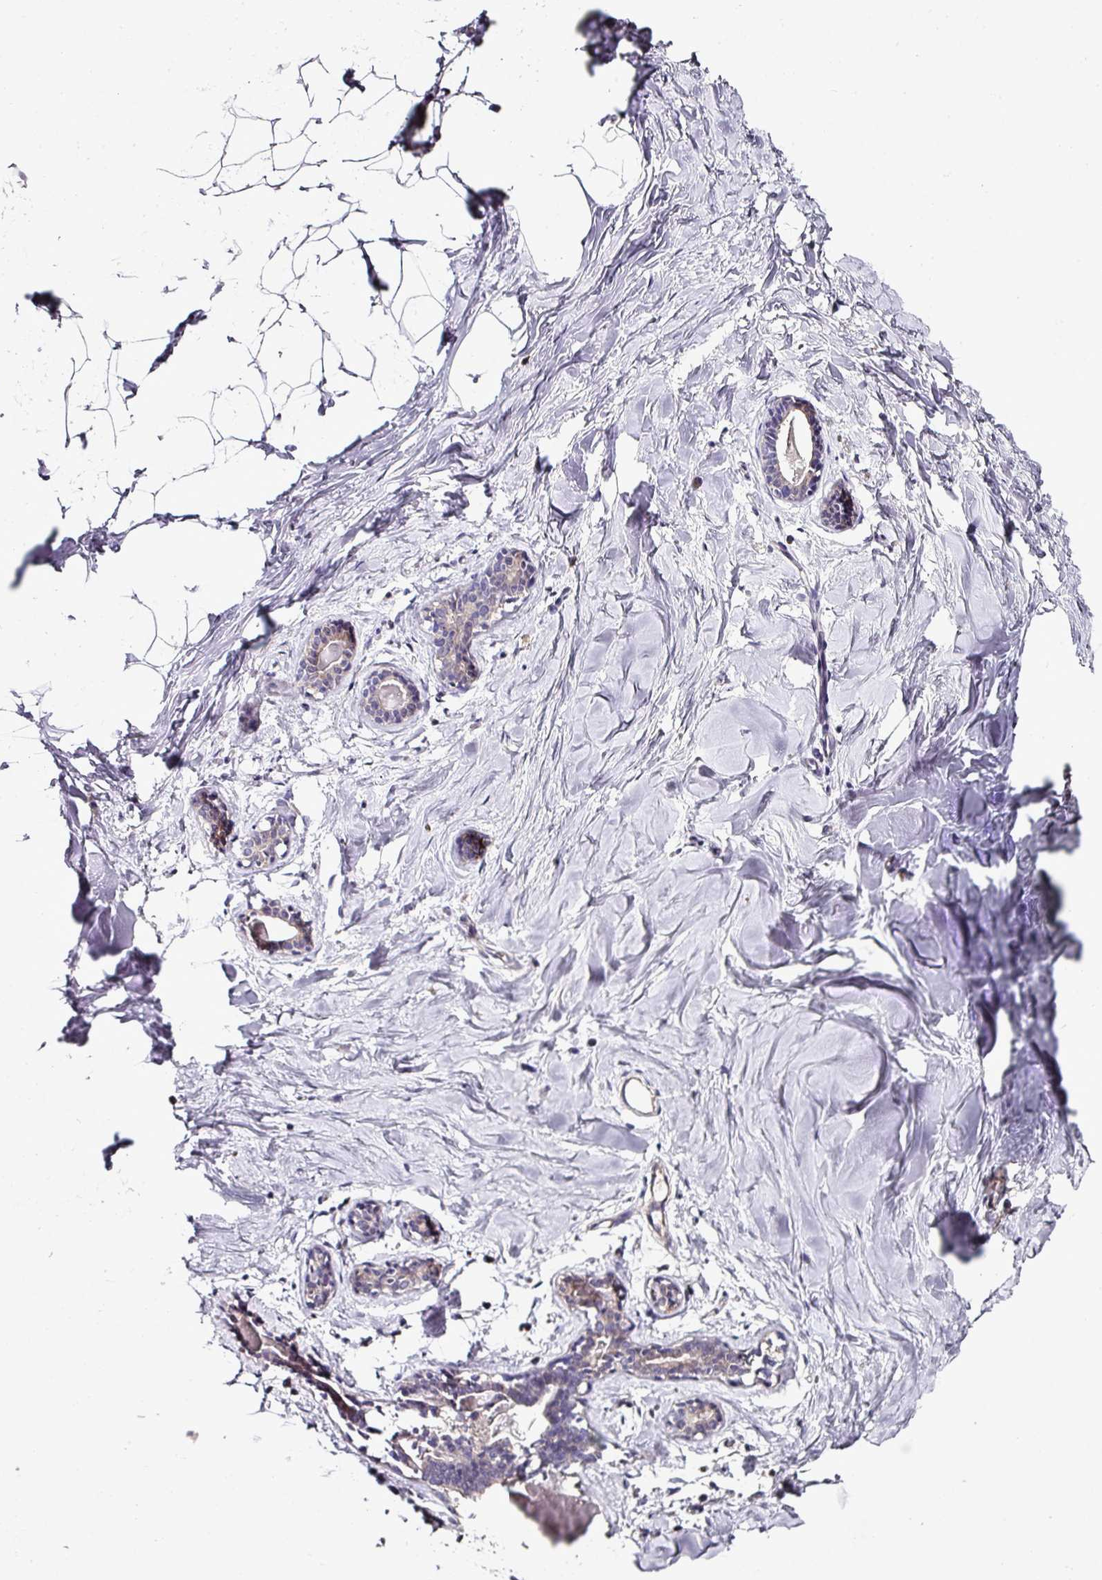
{"staining": {"intensity": "negative", "quantity": "none", "location": "none"}, "tissue": "breast", "cell_type": "Adipocytes", "image_type": "normal", "snomed": [{"axis": "morphology", "description": "Normal tissue, NOS"}, {"axis": "topography", "description": "Breast"}], "caption": "This is an immunohistochemistry image of normal human breast. There is no expression in adipocytes.", "gene": "SKIC2", "patient": {"sex": "female", "age": 23}}